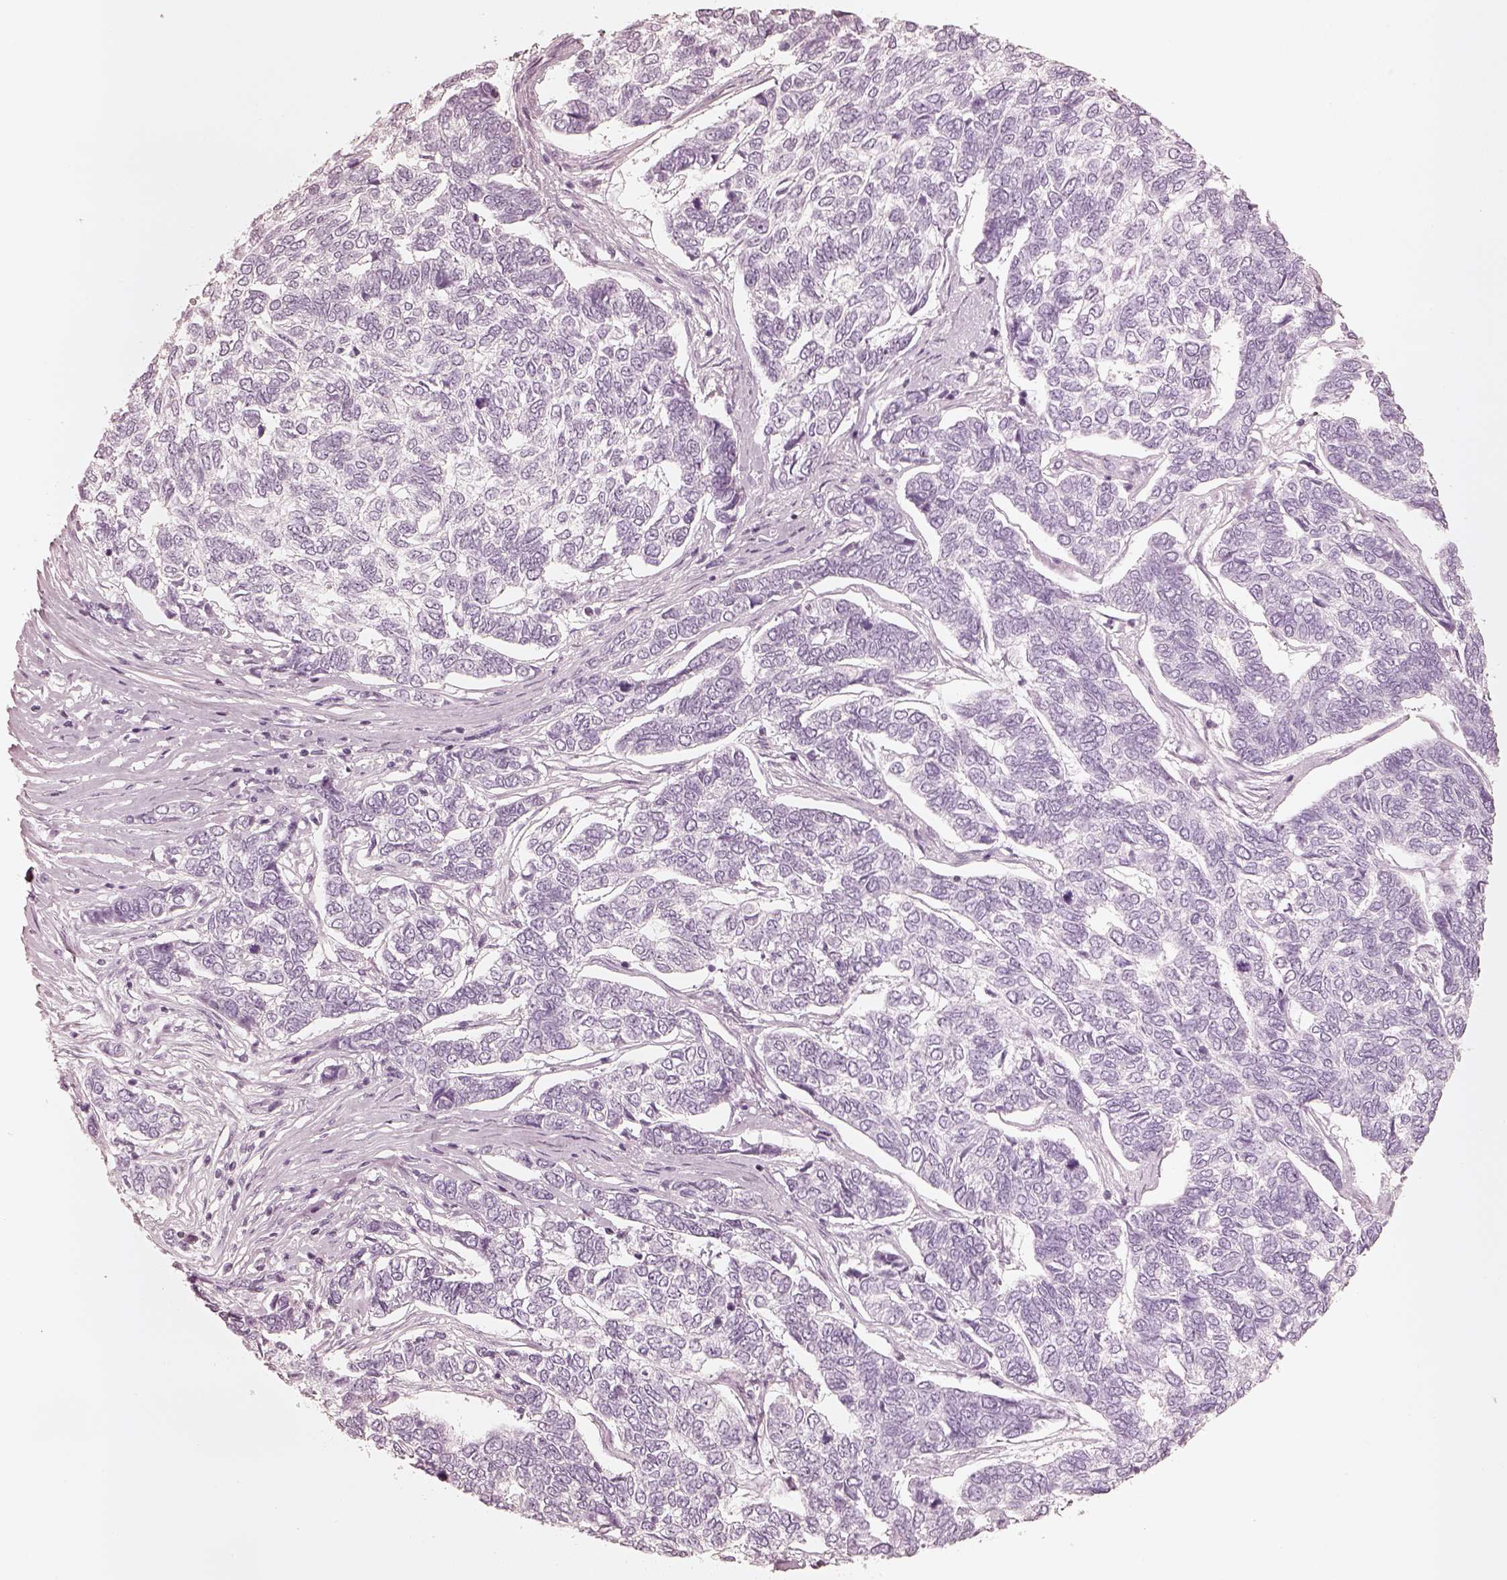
{"staining": {"intensity": "negative", "quantity": "none", "location": "none"}, "tissue": "skin cancer", "cell_type": "Tumor cells", "image_type": "cancer", "snomed": [{"axis": "morphology", "description": "Basal cell carcinoma"}, {"axis": "topography", "description": "Skin"}], "caption": "Histopathology image shows no significant protein staining in tumor cells of skin cancer. The staining was performed using DAB to visualize the protein expression in brown, while the nuclei were stained in blue with hematoxylin (Magnification: 20x).", "gene": "KRT72", "patient": {"sex": "female", "age": 65}}